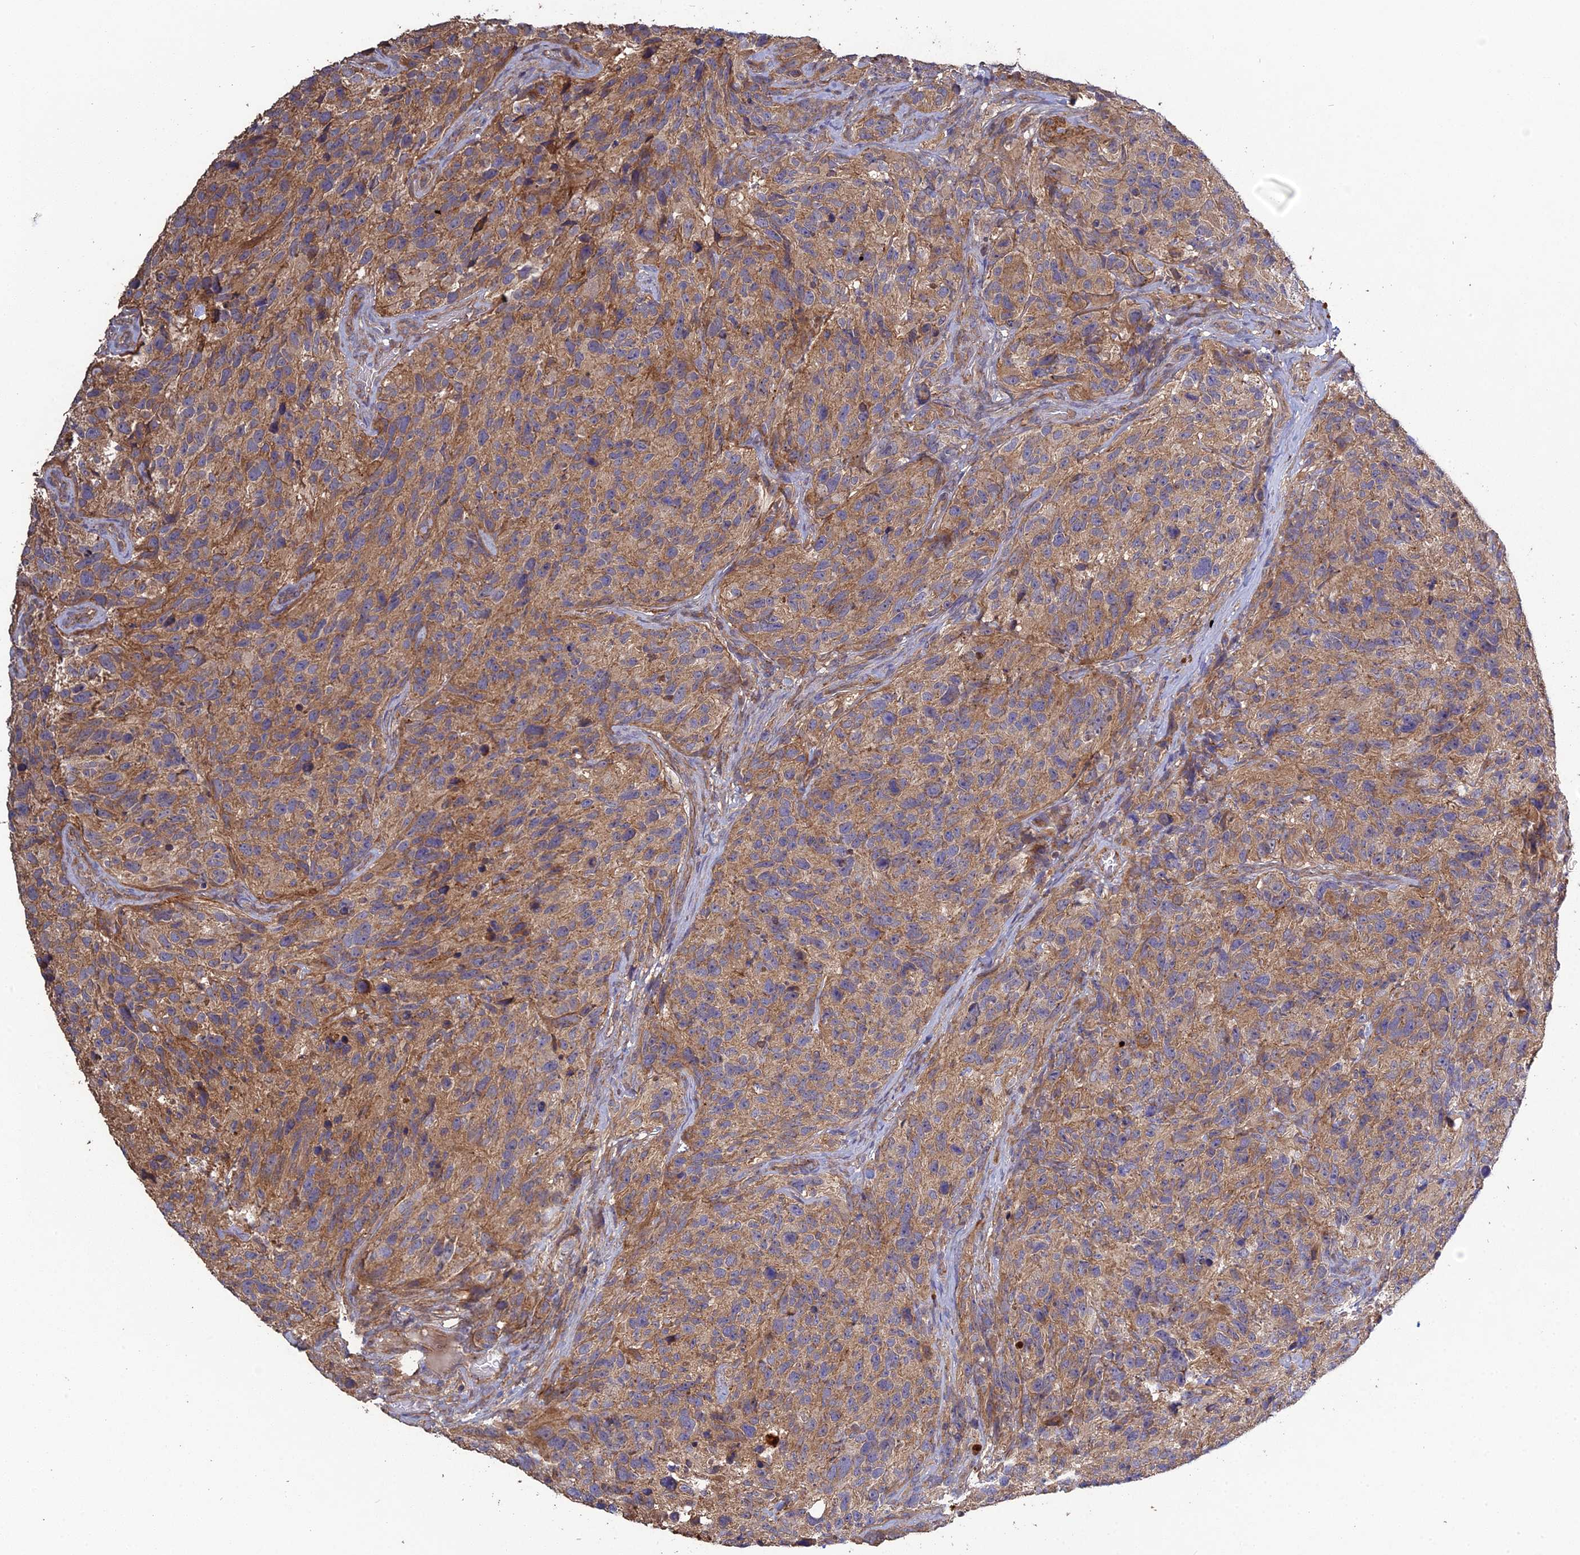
{"staining": {"intensity": "weak", "quantity": "25%-75%", "location": "cytoplasmic/membranous"}, "tissue": "glioma", "cell_type": "Tumor cells", "image_type": "cancer", "snomed": [{"axis": "morphology", "description": "Glioma, malignant, High grade"}, {"axis": "topography", "description": "Brain"}], "caption": "Immunohistochemistry (IHC) image of malignant high-grade glioma stained for a protein (brown), which demonstrates low levels of weak cytoplasmic/membranous expression in about 25%-75% of tumor cells.", "gene": "ARHGAP40", "patient": {"sex": "male", "age": 69}}